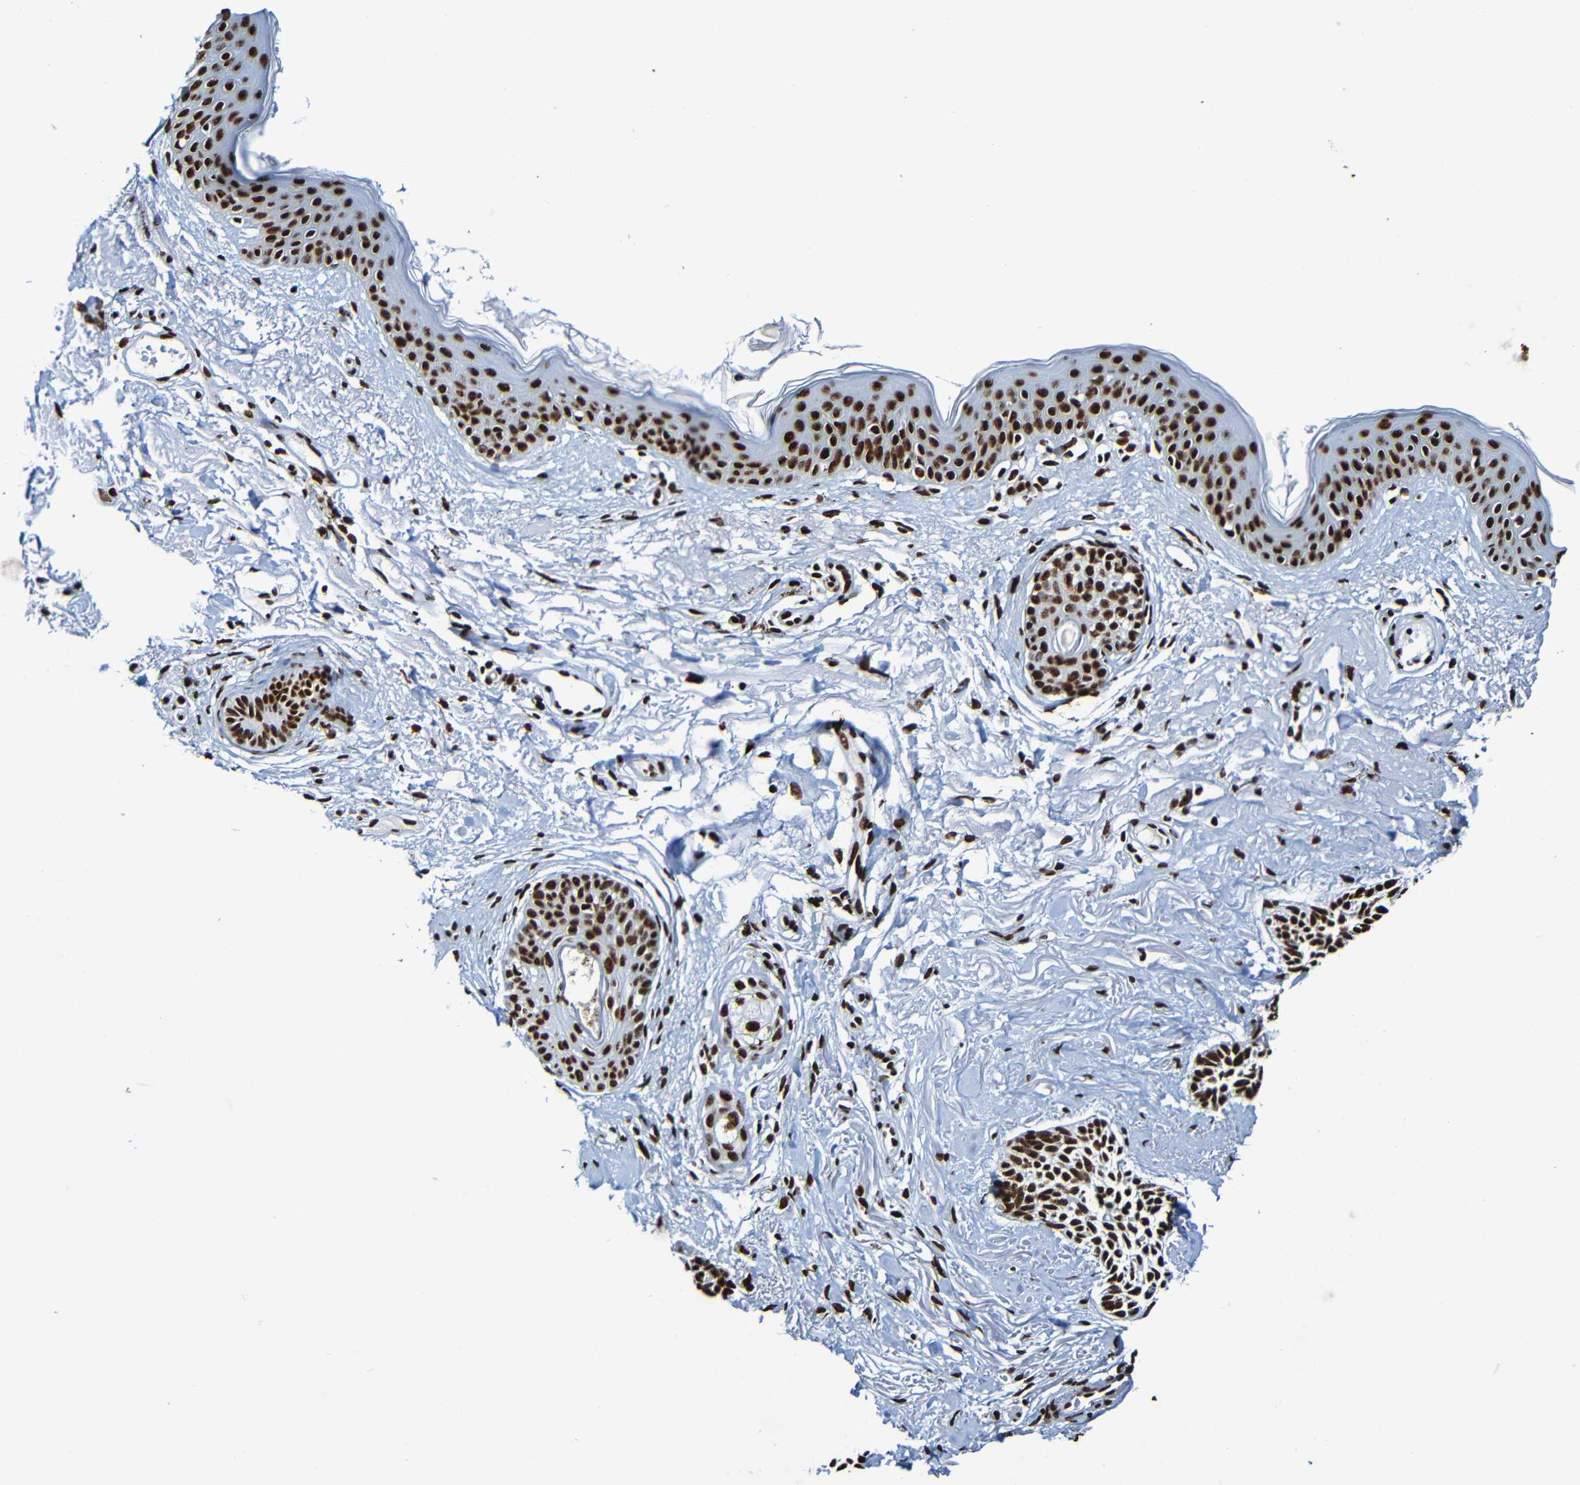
{"staining": {"intensity": "strong", "quantity": ">75%", "location": "nuclear"}, "tissue": "skin cancer", "cell_type": "Tumor cells", "image_type": "cancer", "snomed": [{"axis": "morphology", "description": "Normal tissue, NOS"}, {"axis": "morphology", "description": "Basal cell carcinoma"}, {"axis": "topography", "description": "Skin"}], "caption": "DAB (3,3'-diaminobenzidine) immunohistochemical staining of basal cell carcinoma (skin) displays strong nuclear protein staining in about >75% of tumor cells. The staining is performed using DAB (3,3'-diaminobenzidine) brown chromogen to label protein expression. The nuclei are counter-stained blue using hematoxylin.", "gene": "SRSF3", "patient": {"sex": "female", "age": 84}}